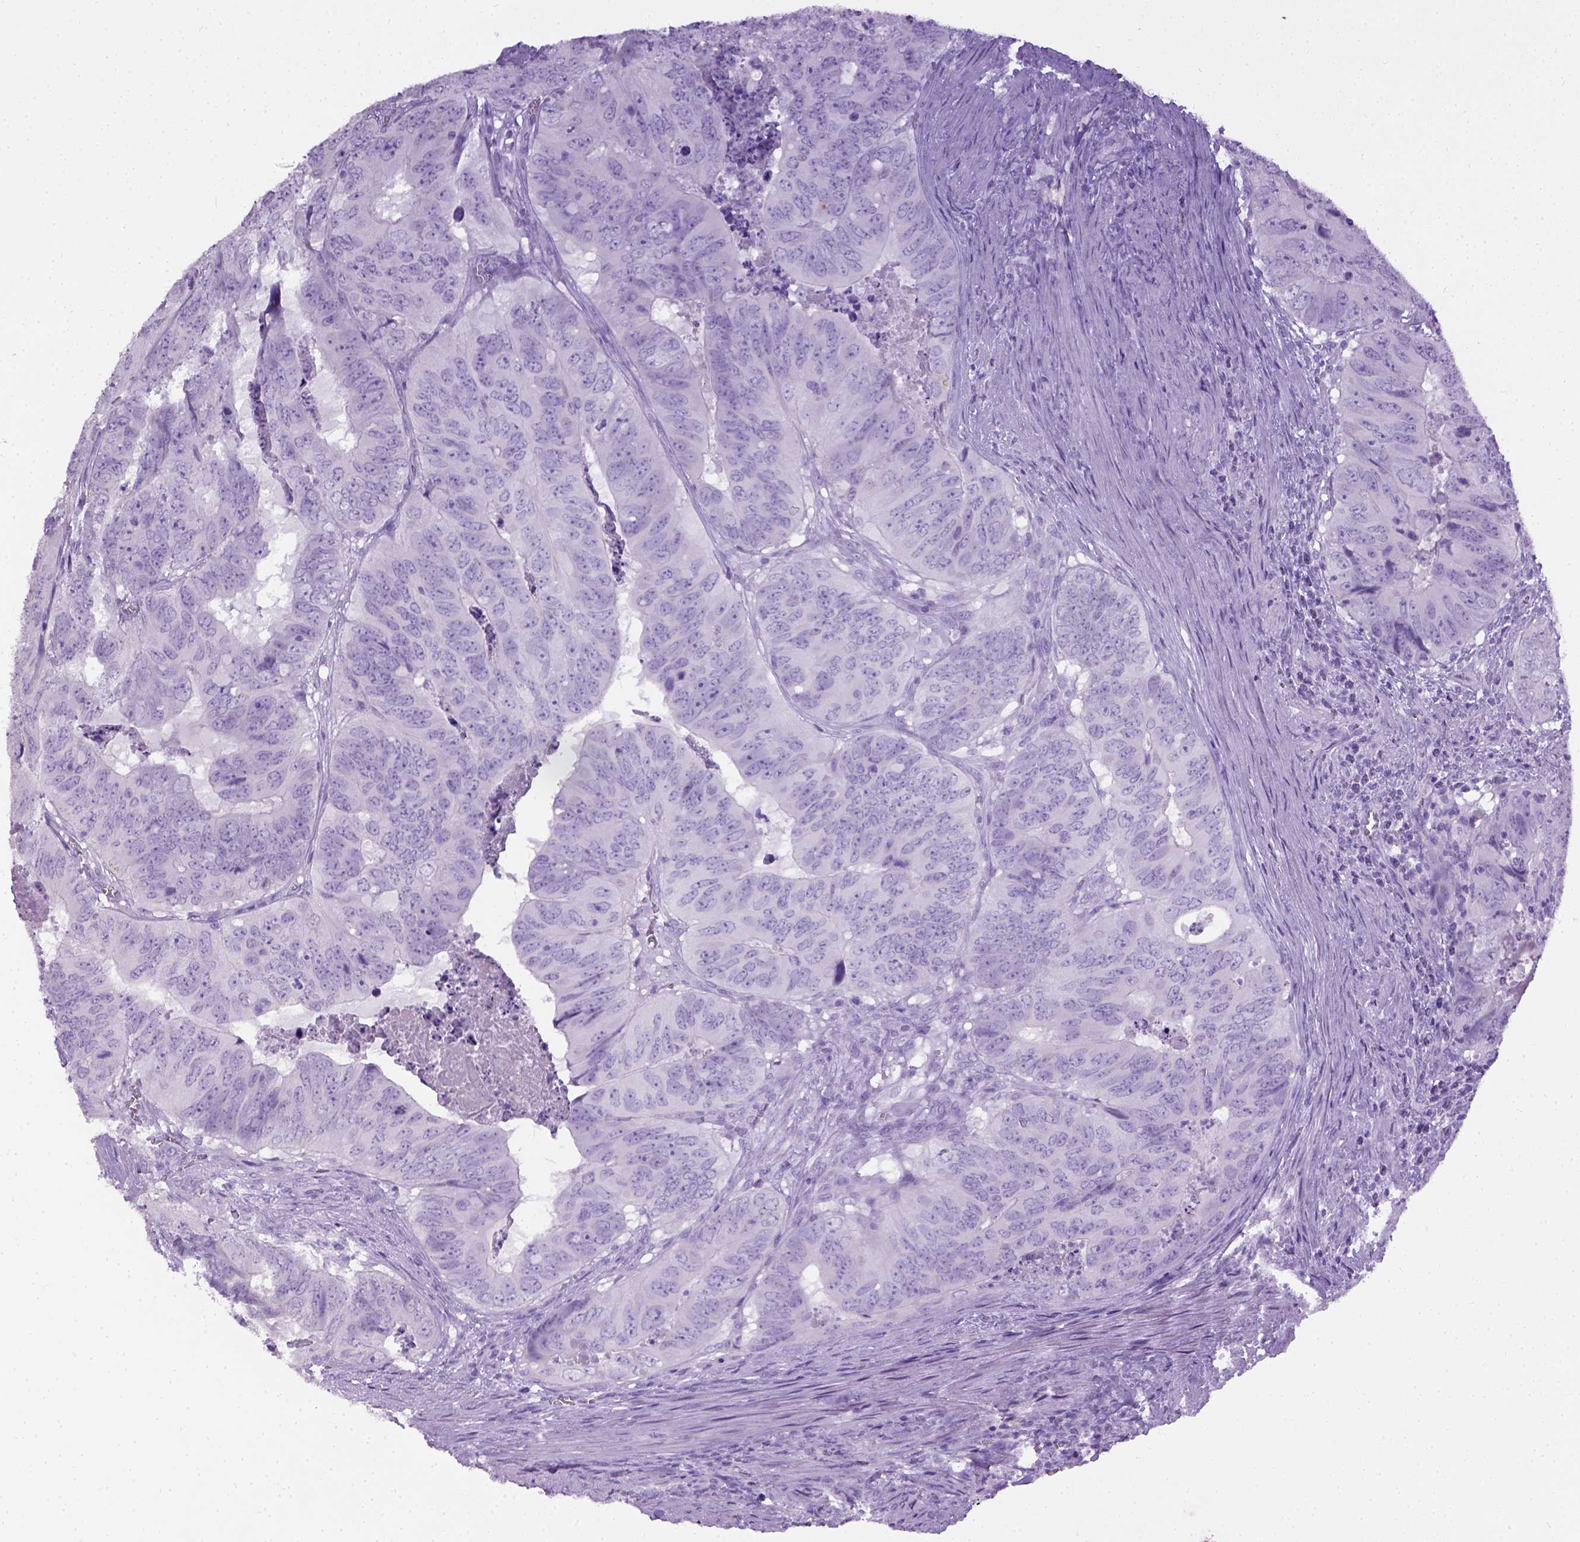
{"staining": {"intensity": "negative", "quantity": "none", "location": "none"}, "tissue": "colorectal cancer", "cell_type": "Tumor cells", "image_type": "cancer", "snomed": [{"axis": "morphology", "description": "Adenocarcinoma, NOS"}, {"axis": "topography", "description": "Colon"}], "caption": "Human adenocarcinoma (colorectal) stained for a protein using immunohistochemistry shows no positivity in tumor cells.", "gene": "CYP24A1", "patient": {"sex": "male", "age": 79}}